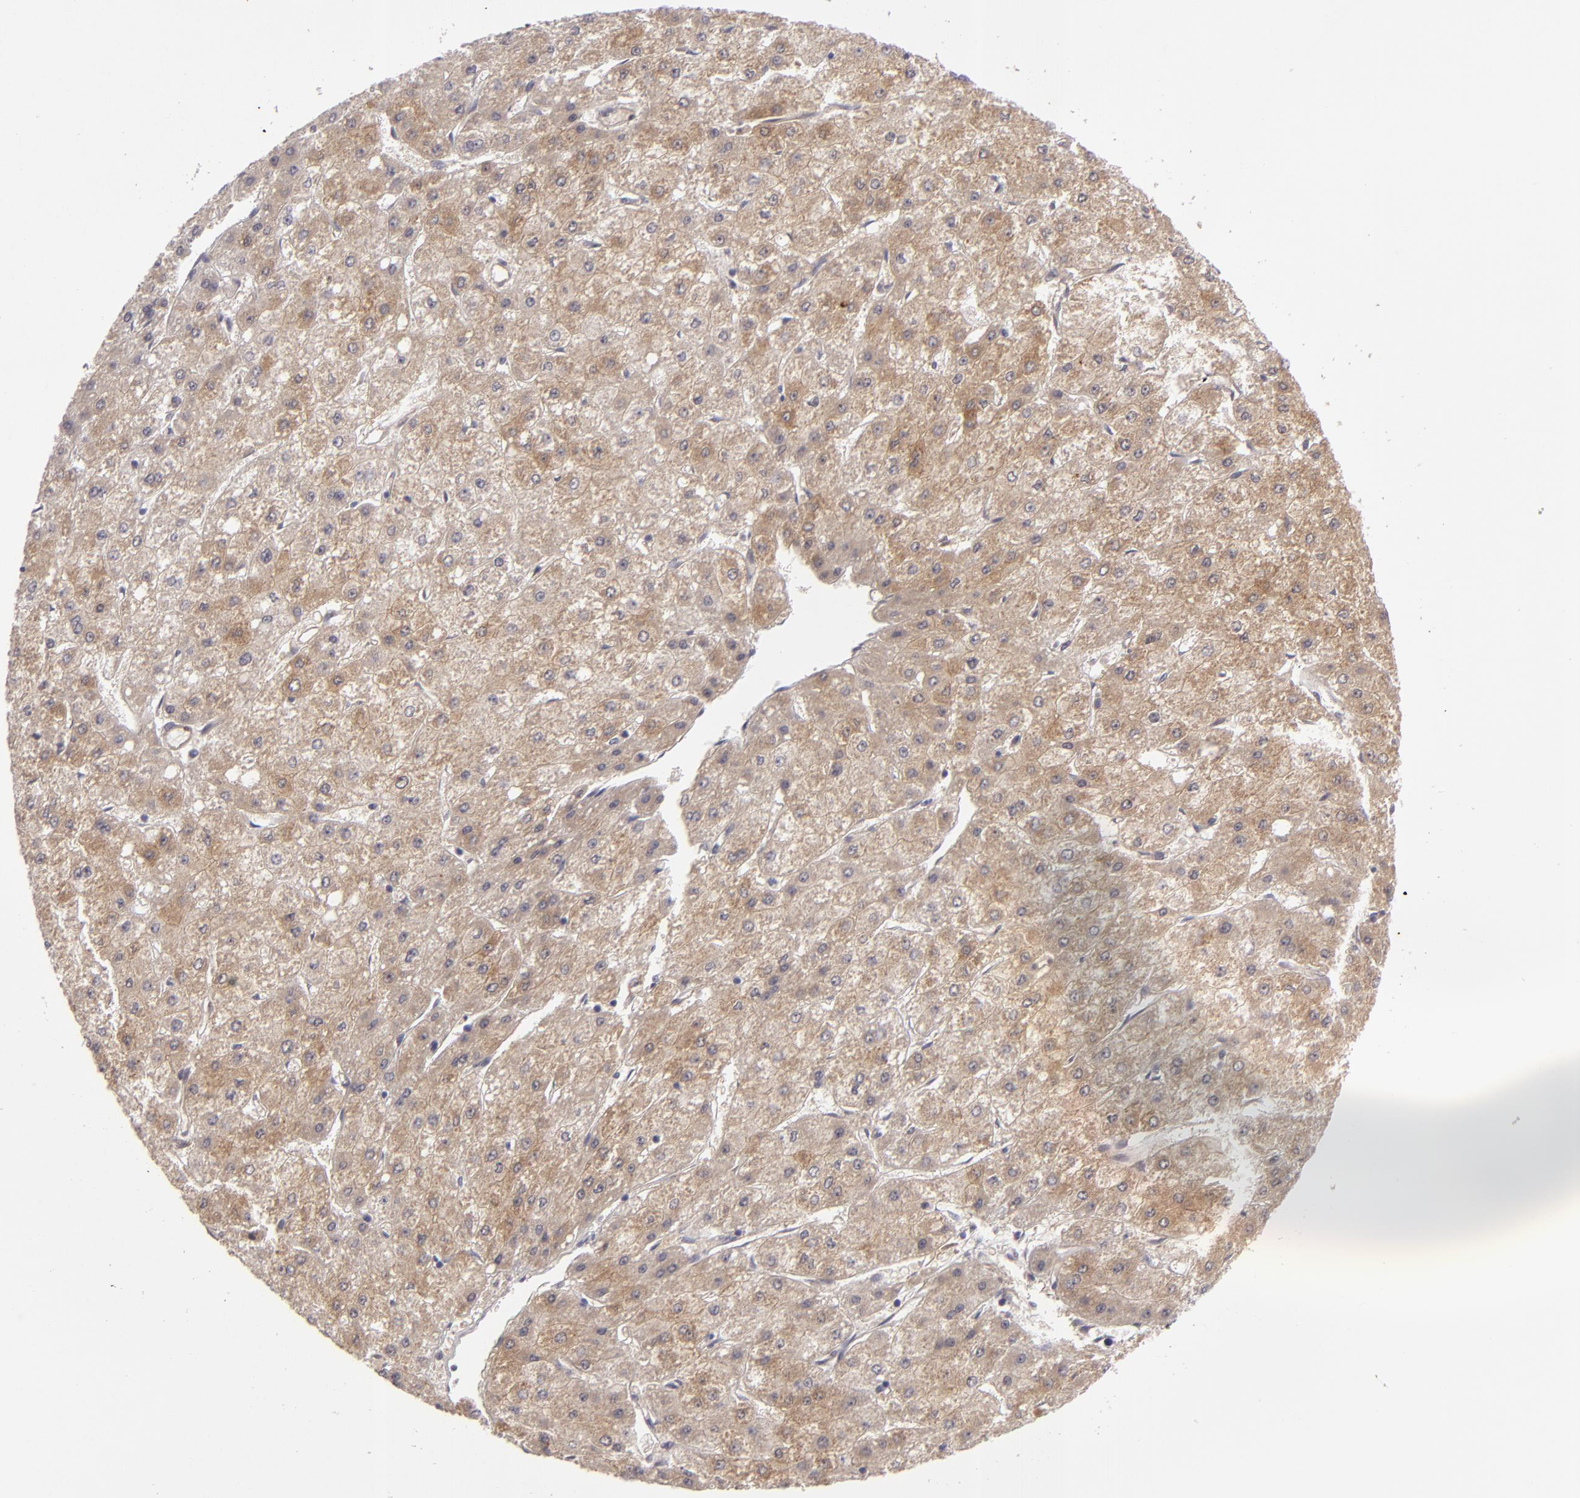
{"staining": {"intensity": "moderate", "quantity": ">75%", "location": "cytoplasmic/membranous"}, "tissue": "liver cancer", "cell_type": "Tumor cells", "image_type": "cancer", "snomed": [{"axis": "morphology", "description": "Carcinoma, Hepatocellular, NOS"}, {"axis": "topography", "description": "Liver"}], "caption": "About >75% of tumor cells in human liver hepatocellular carcinoma exhibit moderate cytoplasmic/membranous protein staining as visualized by brown immunohistochemical staining.", "gene": "SH2D4A", "patient": {"sex": "female", "age": 52}}